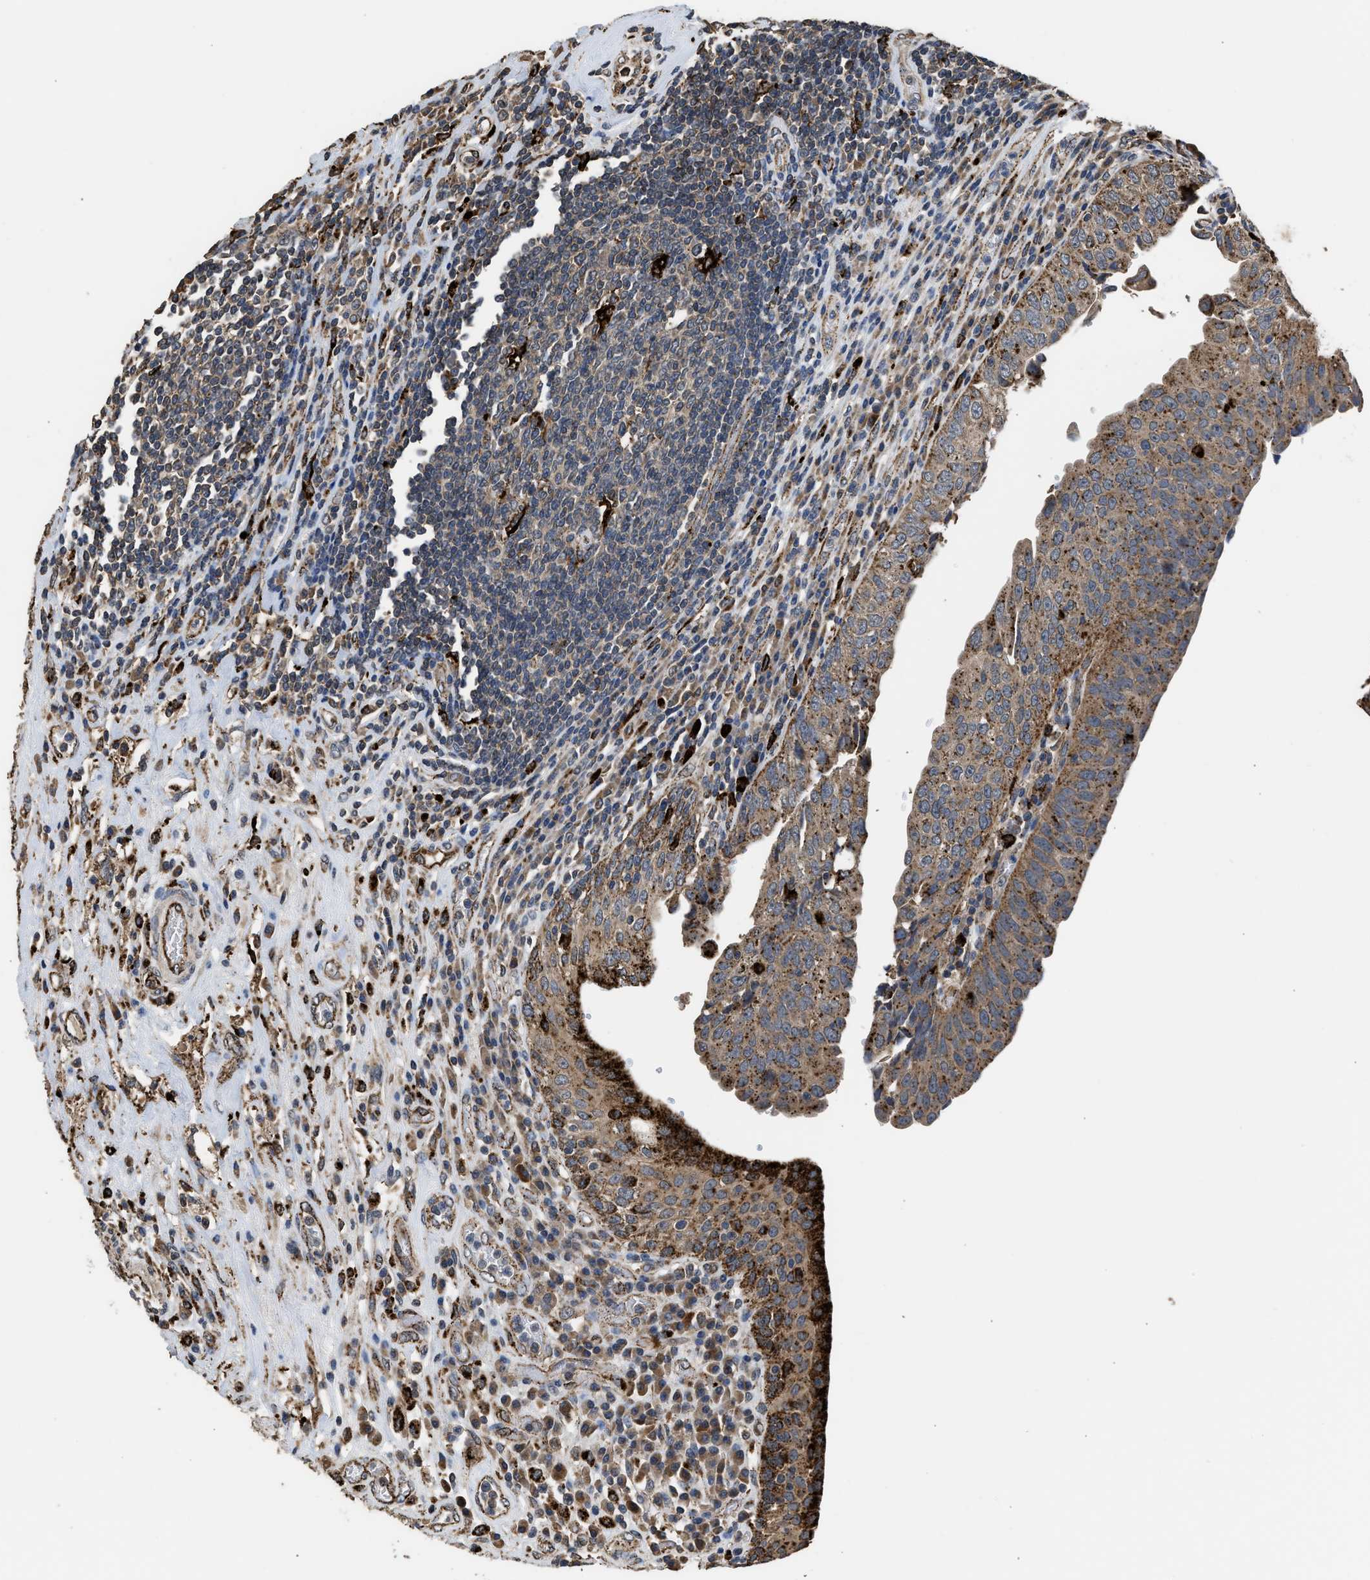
{"staining": {"intensity": "moderate", "quantity": ">75%", "location": "cytoplasmic/membranous"}, "tissue": "urothelial cancer", "cell_type": "Tumor cells", "image_type": "cancer", "snomed": [{"axis": "morphology", "description": "Urothelial carcinoma, High grade"}, {"axis": "topography", "description": "Urinary bladder"}], "caption": "High-grade urothelial carcinoma stained with a brown dye reveals moderate cytoplasmic/membranous positive positivity in about >75% of tumor cells.", "gene": "CTSV", "patient": {"sex": "female", "age": 80}}